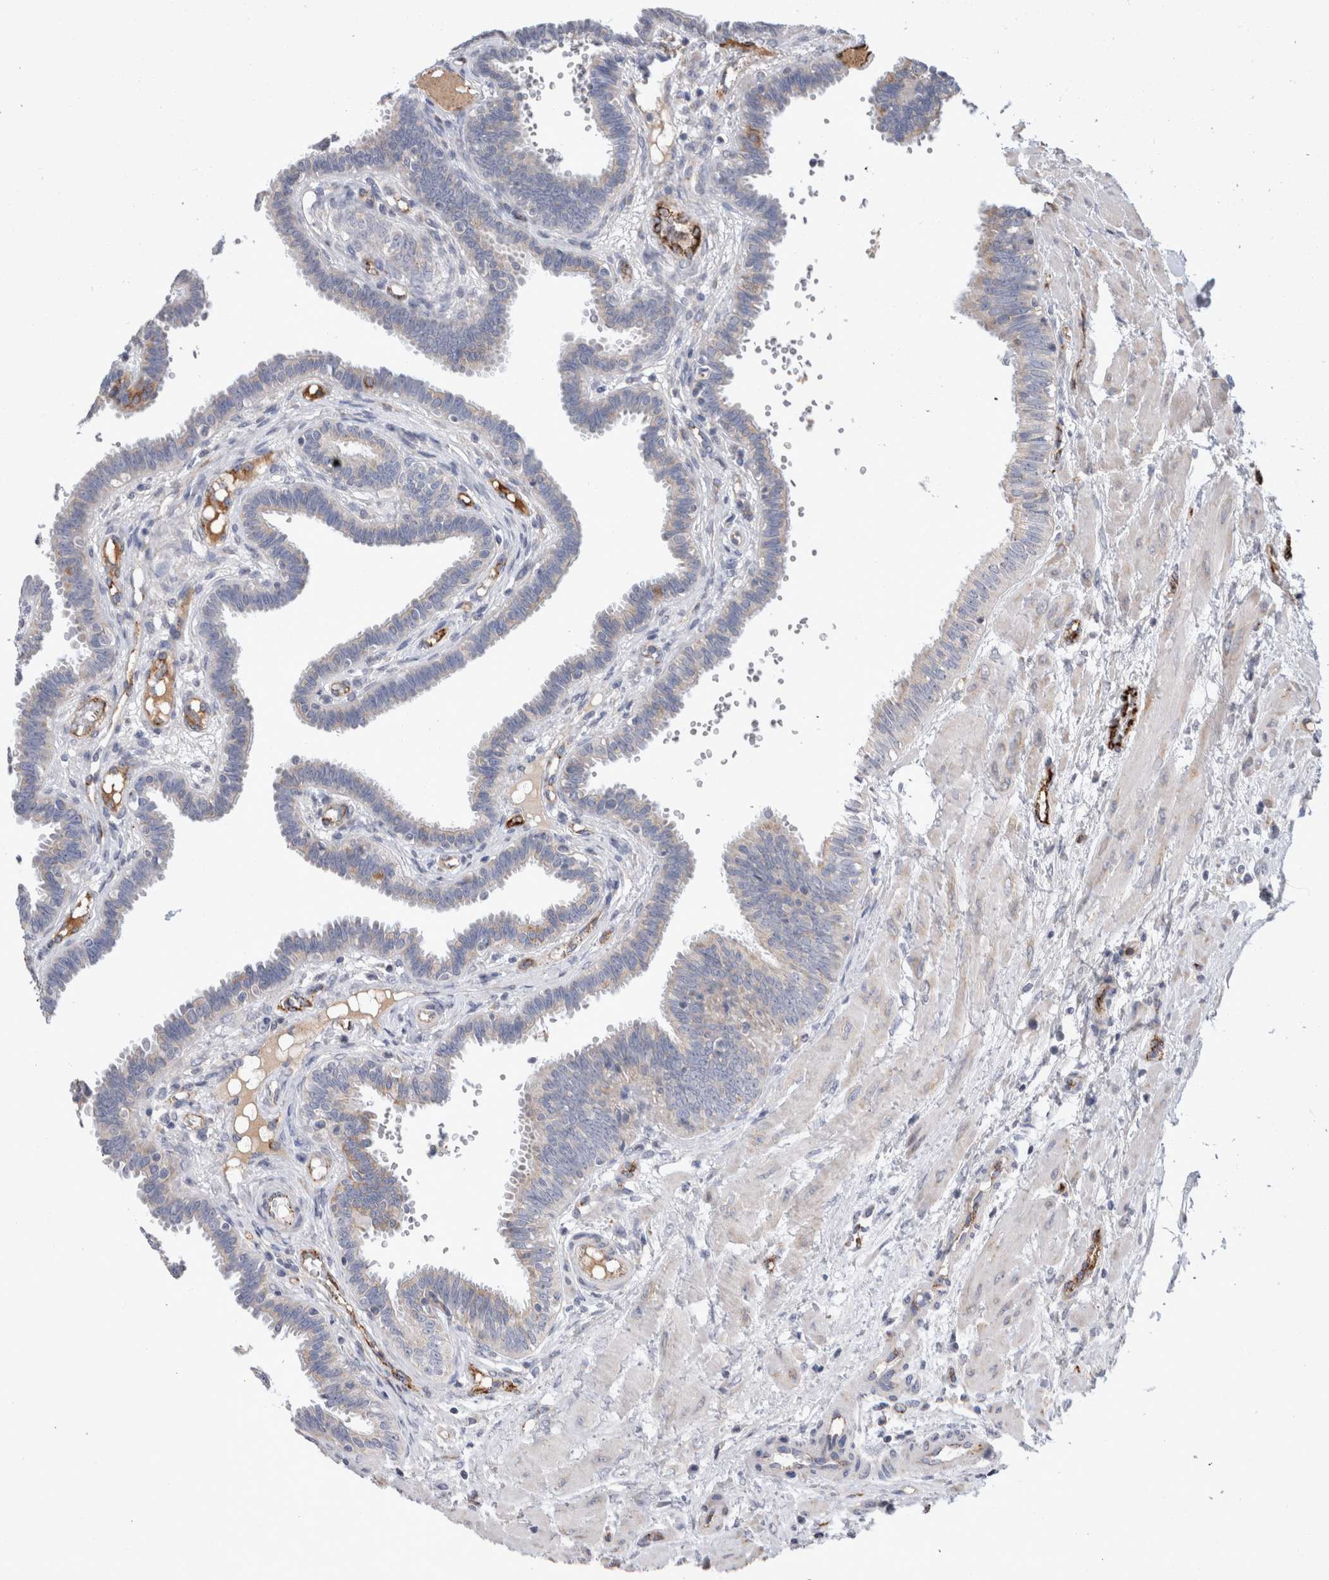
{"staining": {"intensity": "weak", "quantity": "25%-75%", "location": "cytoplasmic/membranous"}, "tissue": "fallopian tube", "cell_type": "Glandular cells", "image_type": "normal", "snomed": [{"axis": "morphology", "description": "Normal tissue, NOS"}, {"axis": "topography", "description": "Fallopian tube"}], "caption": "Immunohistochemistry staining of unremarkable fallopian tube, which shows low levels of weak cytoplasmic/membranous positivity in approximately 25%-75% of glandular cells indicating weak cytoplasmic/membranous protein positivity. The staining was performed using DAB (3,3'-diaminobenzidine) (brown) for protein detection and nuclei were counterstained in hematoxylin (blue).", "gene": "IARS2", "patient": {"sex": "female", "age": 32}}